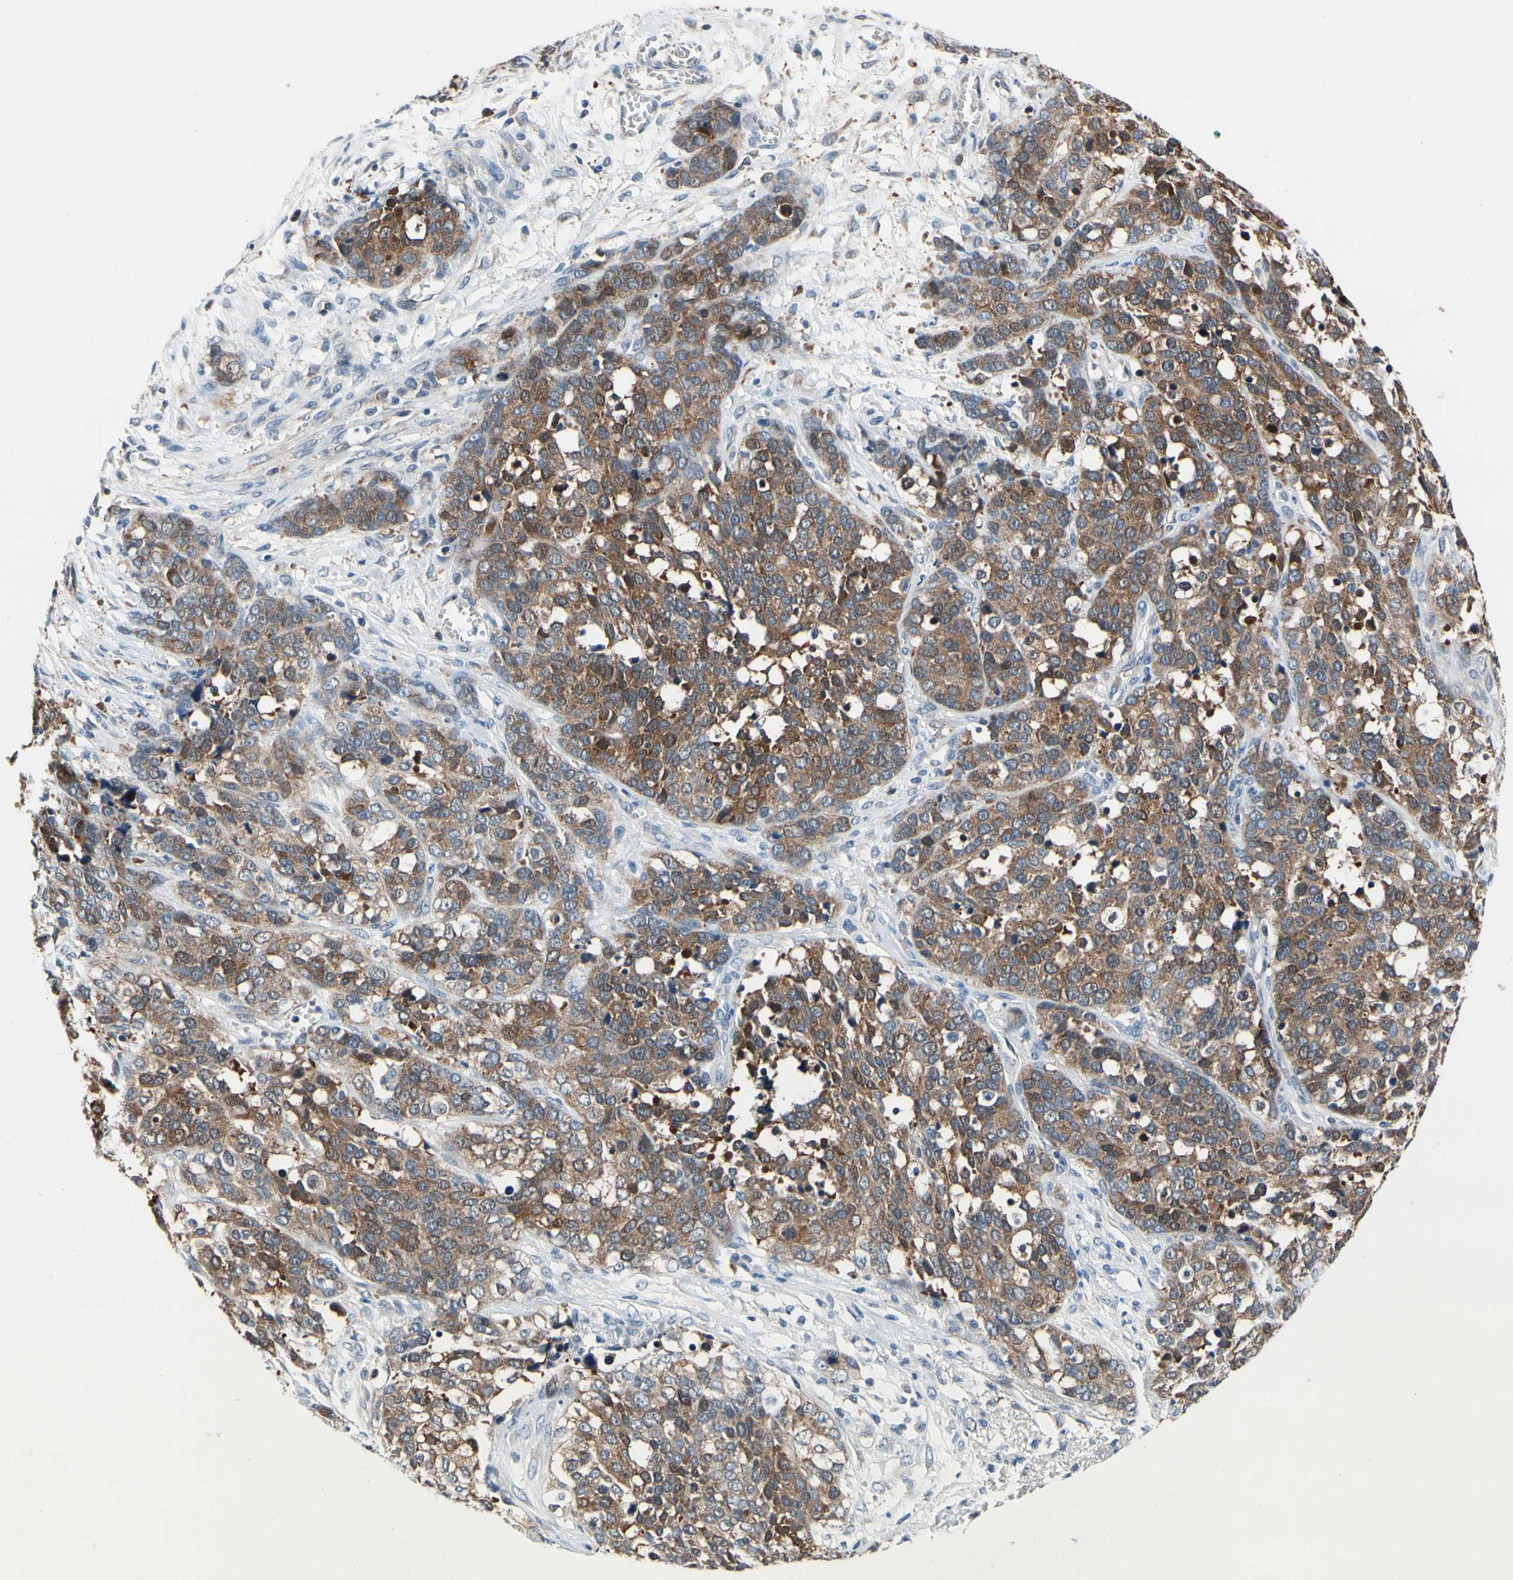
{"staining": {"intensity": "moderate", "quantity": ">75%", "location": "cytoplasmic/membranous"}, "tissue": "ovarian cancer", "cell_type": "Tumor cells", "image_type": "cancer", "snomed": [{"axis": "morphology", "description": "Cystadenocarcinoma, serous, NOS"}, {"axis": "topography", "description": "Ovary"}], "caption": "Approximately >75% of tumor cells in human ovarian cancer show moderate cytoplasmic/membranous protein positivity as visualized by brown immunohistochemical staining.", "gene": "PRDX2", "patient": {"sex": "female", "age": 44}}